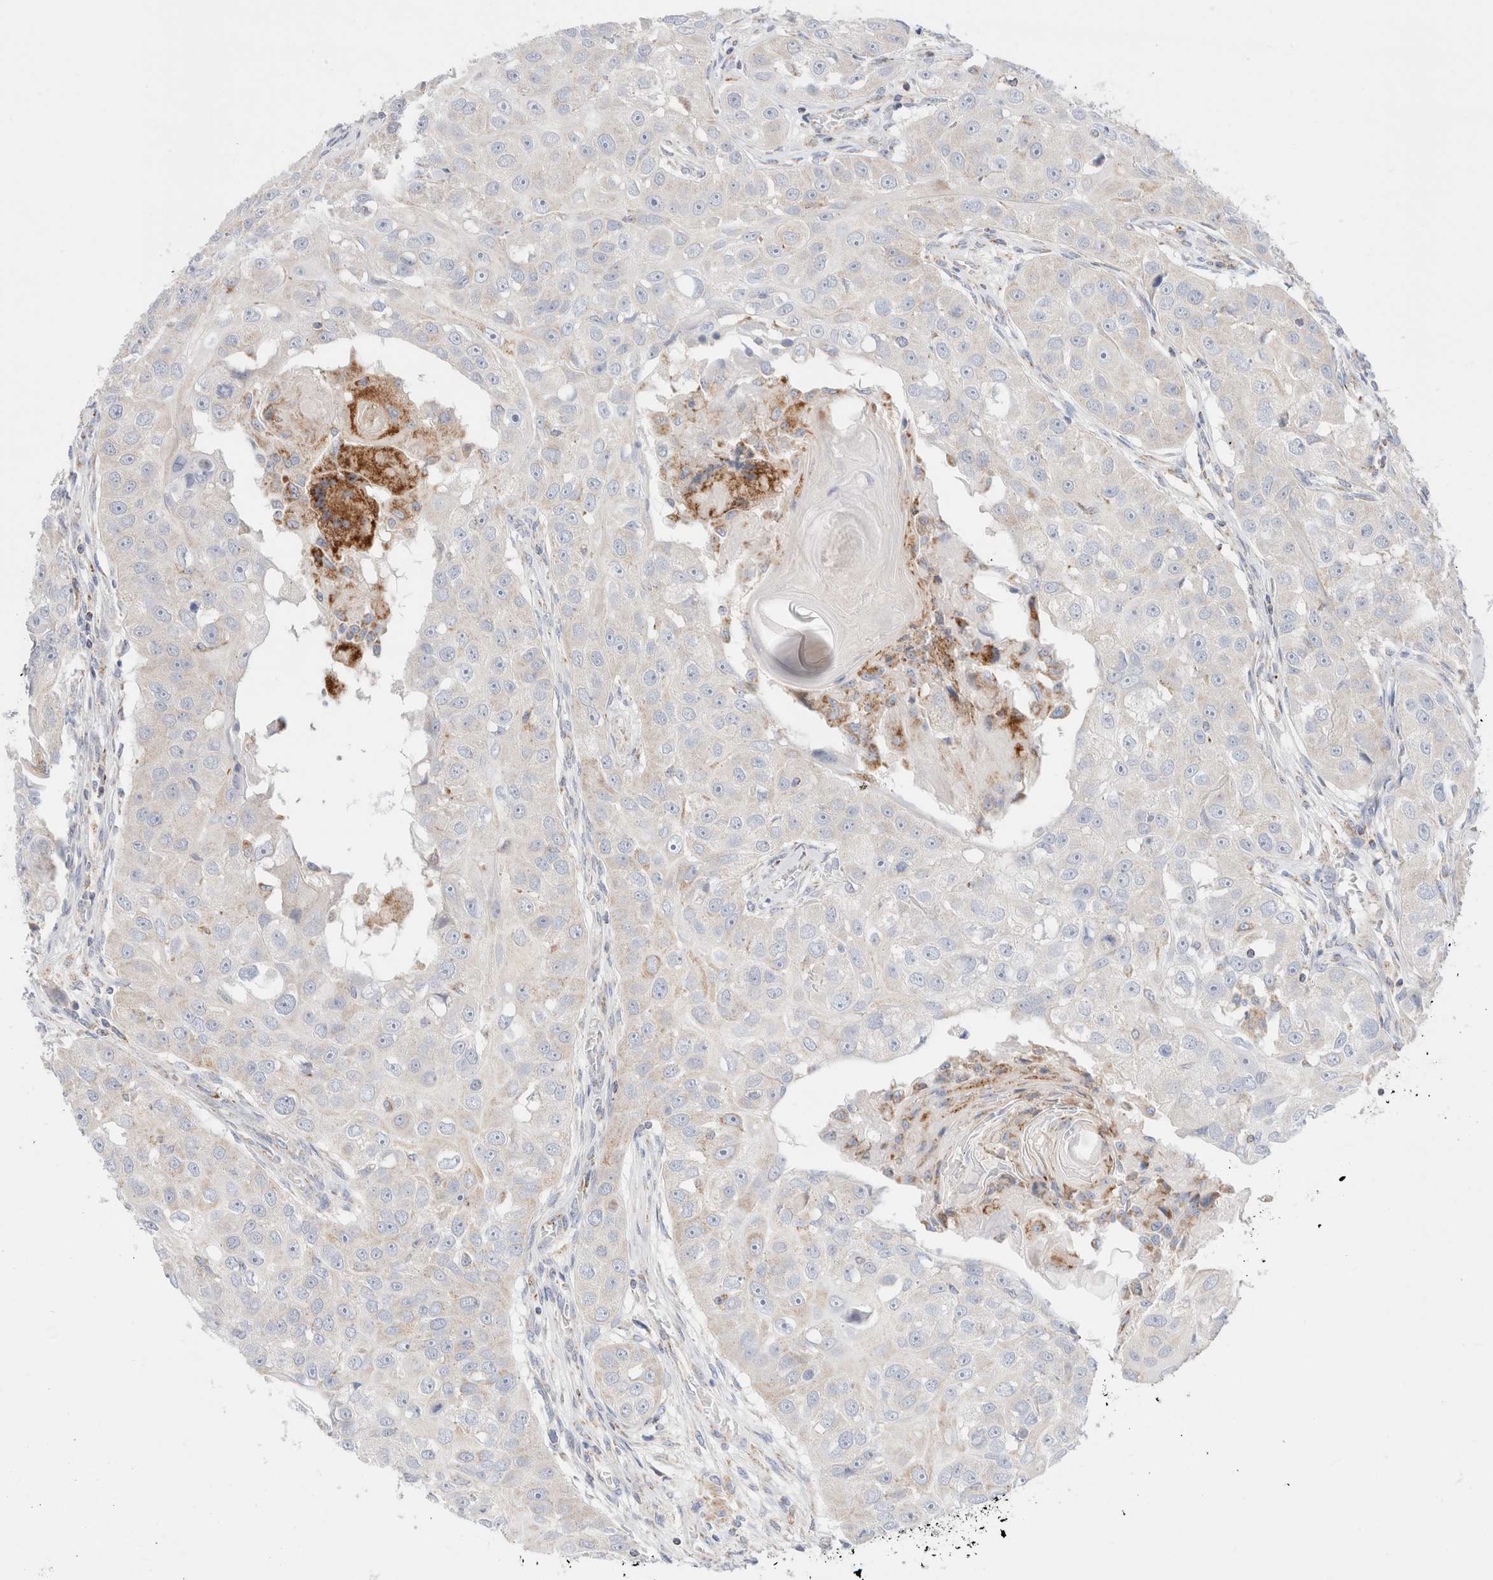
{"staining": {"intensity": "negative", "quantity": "none", "location": "none"}, "tissue": "head and neck cancer", "cell_type": "Tumor cells", "image_type": "cancer", "snomed": [{"axis": "morphology", "description": "Normal tissue, NOS"}, {"axis": "morphology", "description": "Squamous cell carcinoma, NOS"}, {"axis": "topography", "description": "Skeletal muscle"}, {"axis": "topography", "description": "Head-Neck"}], "caption": "Immunohistochemical staining of human head and neck squamous cell carcinoma reveals no significant expression in tumor cells.", "gene": "ATP6V1C1", "patient": {"sex": "male", "age": 51}}